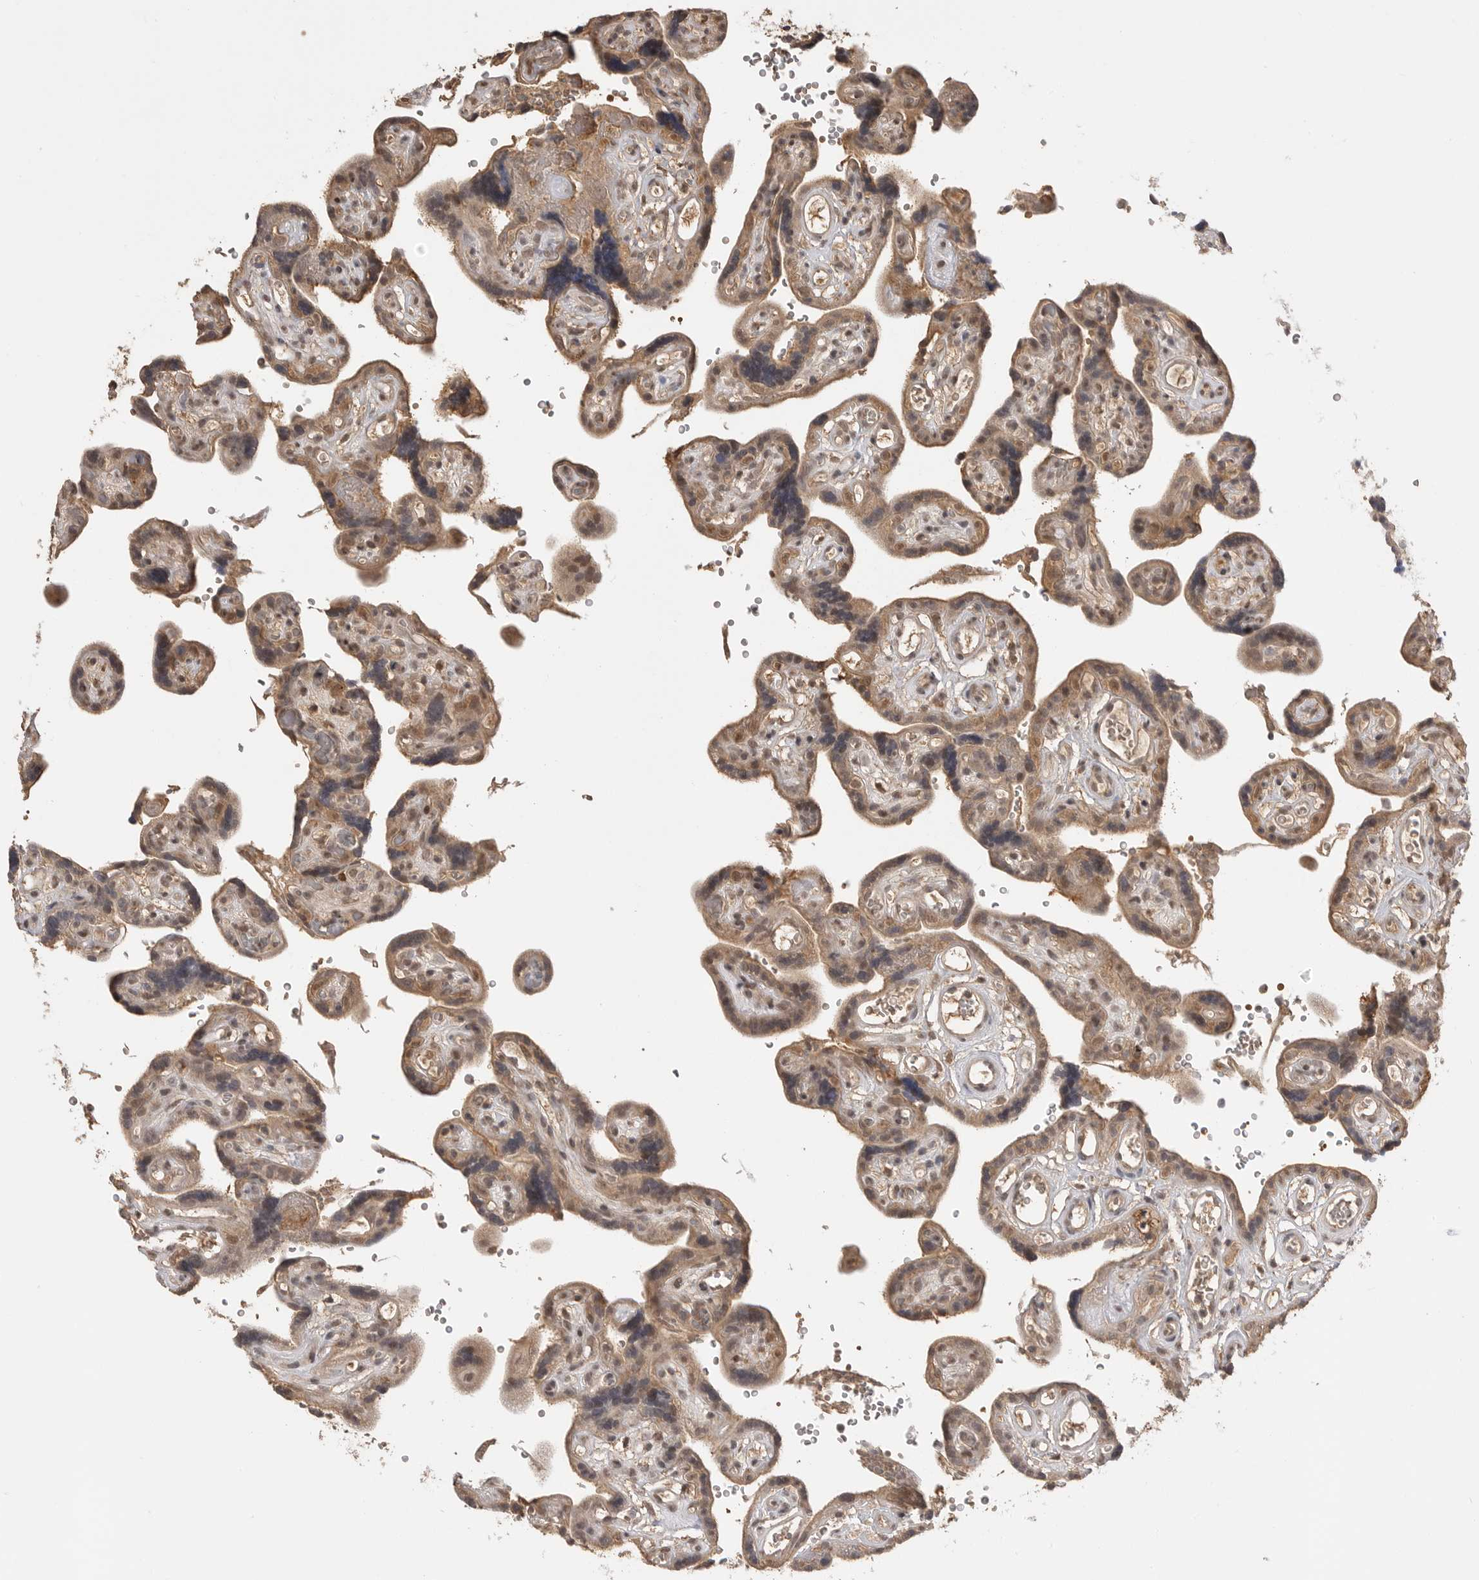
{"staining": {"intensity": "moderate", "quantity": ">75%", "location": "cytoplasmic/membranous"}, "tissue": "placenta", "cell_type": "Decidual cells", "image_type": "normal", "snomed": [{"axis": "morphology", "description": "Normal tissue, NOS"}, {"axis": "topography", "description": "Placenta"}], "caption": "Protein staining of normal placenta demonstrates moderate cytoplasmic/membranous expression in approximately >75% of decidual cells.", "gene": "ASPSCR1", "patient": {"sex": "female", "age": 30}}